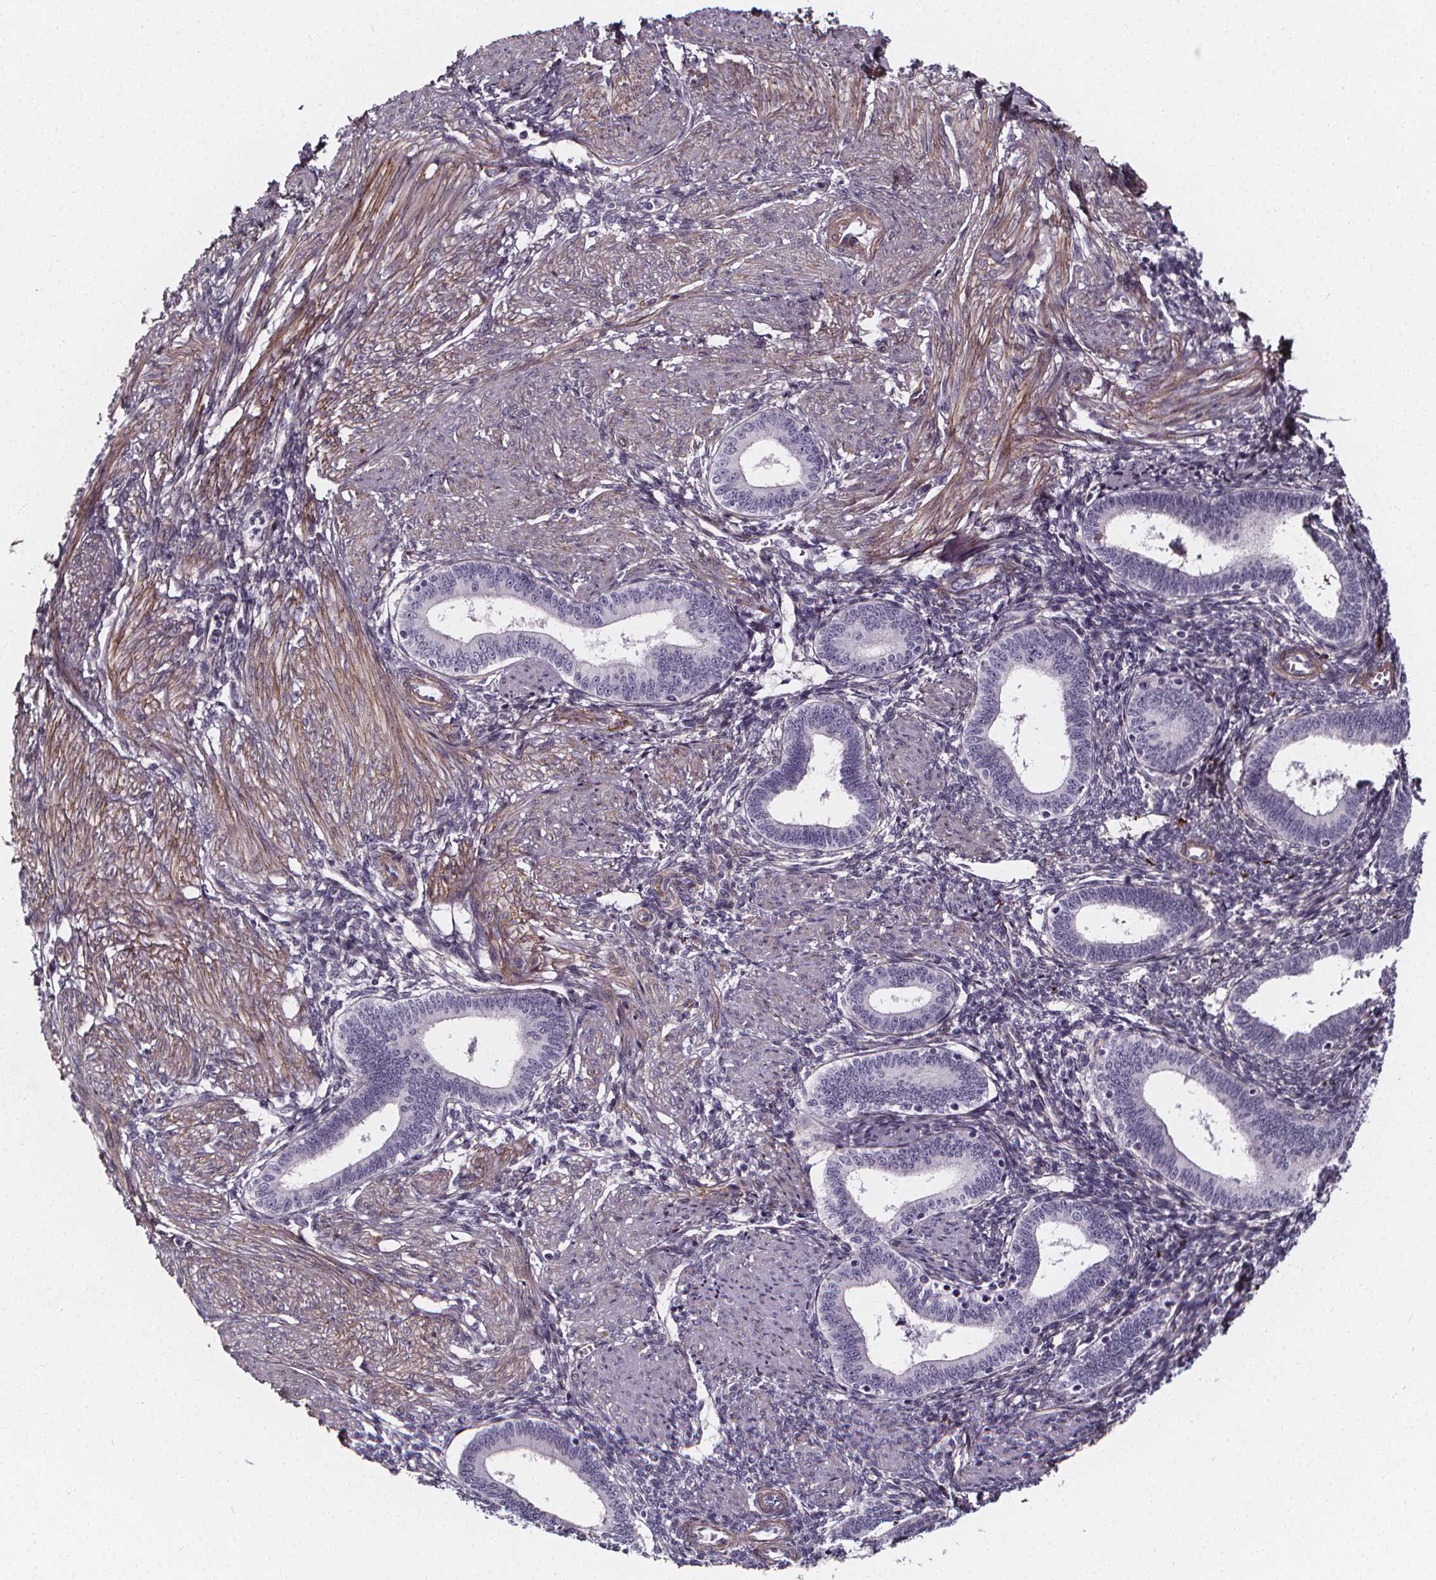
{"staining": {"intensity": "negative", "quantity": "none", "location": "none"}, "tissue": "endometrium", "cell_type": "Cells in endometrial stroma", "image_type": "normal", "snomed": [{"axis": "morphology", "description": "Normal tissue, NOS"}, {"axis": "topography", "description": "Endometrium"}], "caption": "Immunohistochemistry (IHC) of unremarkable endometrium shows no staining in cells in endometrial stroma. (Brightfield microscopy of DAB (3,3'-diaminobenzidine) IHC at high magnification).", "gene": "AEBP1", "patient": {"sex": "female", "age": 42}}